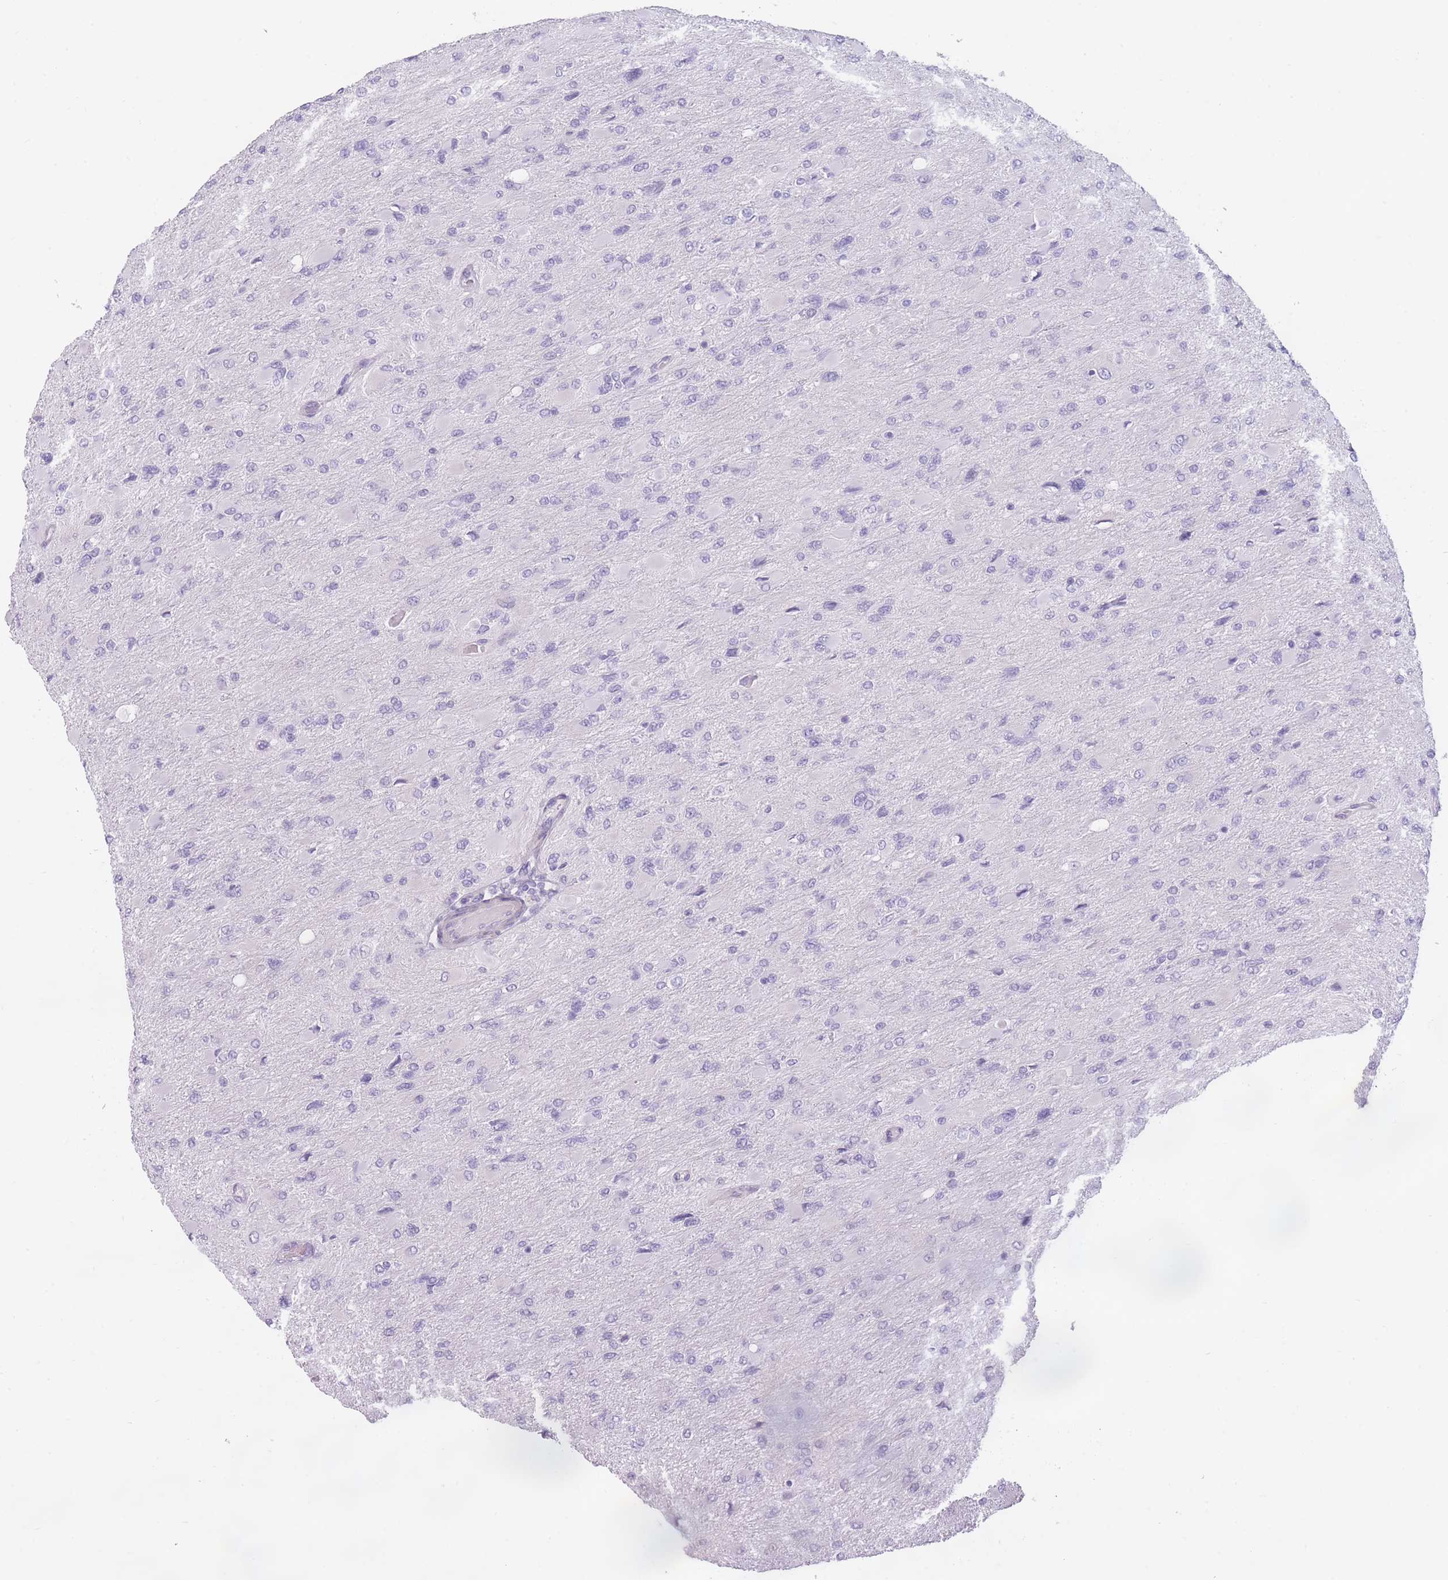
{"staining": {"intensity": "negative", "quantity": "none", "location": "none"}, "tissue": "glioma", "cell_type": "Tumor cells", "image_type": "cancer", "snomed": [{"axis": "morphology", "description": "Glioma, malignant, High grade"}, {"axis": "topography", "description": "Cerebral cortex"}], "caption": "DAB (3,3'-diaminobenzidine) immunohistochemical staining of high-grade glioma (malignant) reveals no significant expression in tumor cells.", "gene": "GGT1", "patient": {"sex": "female", "age": 36}}